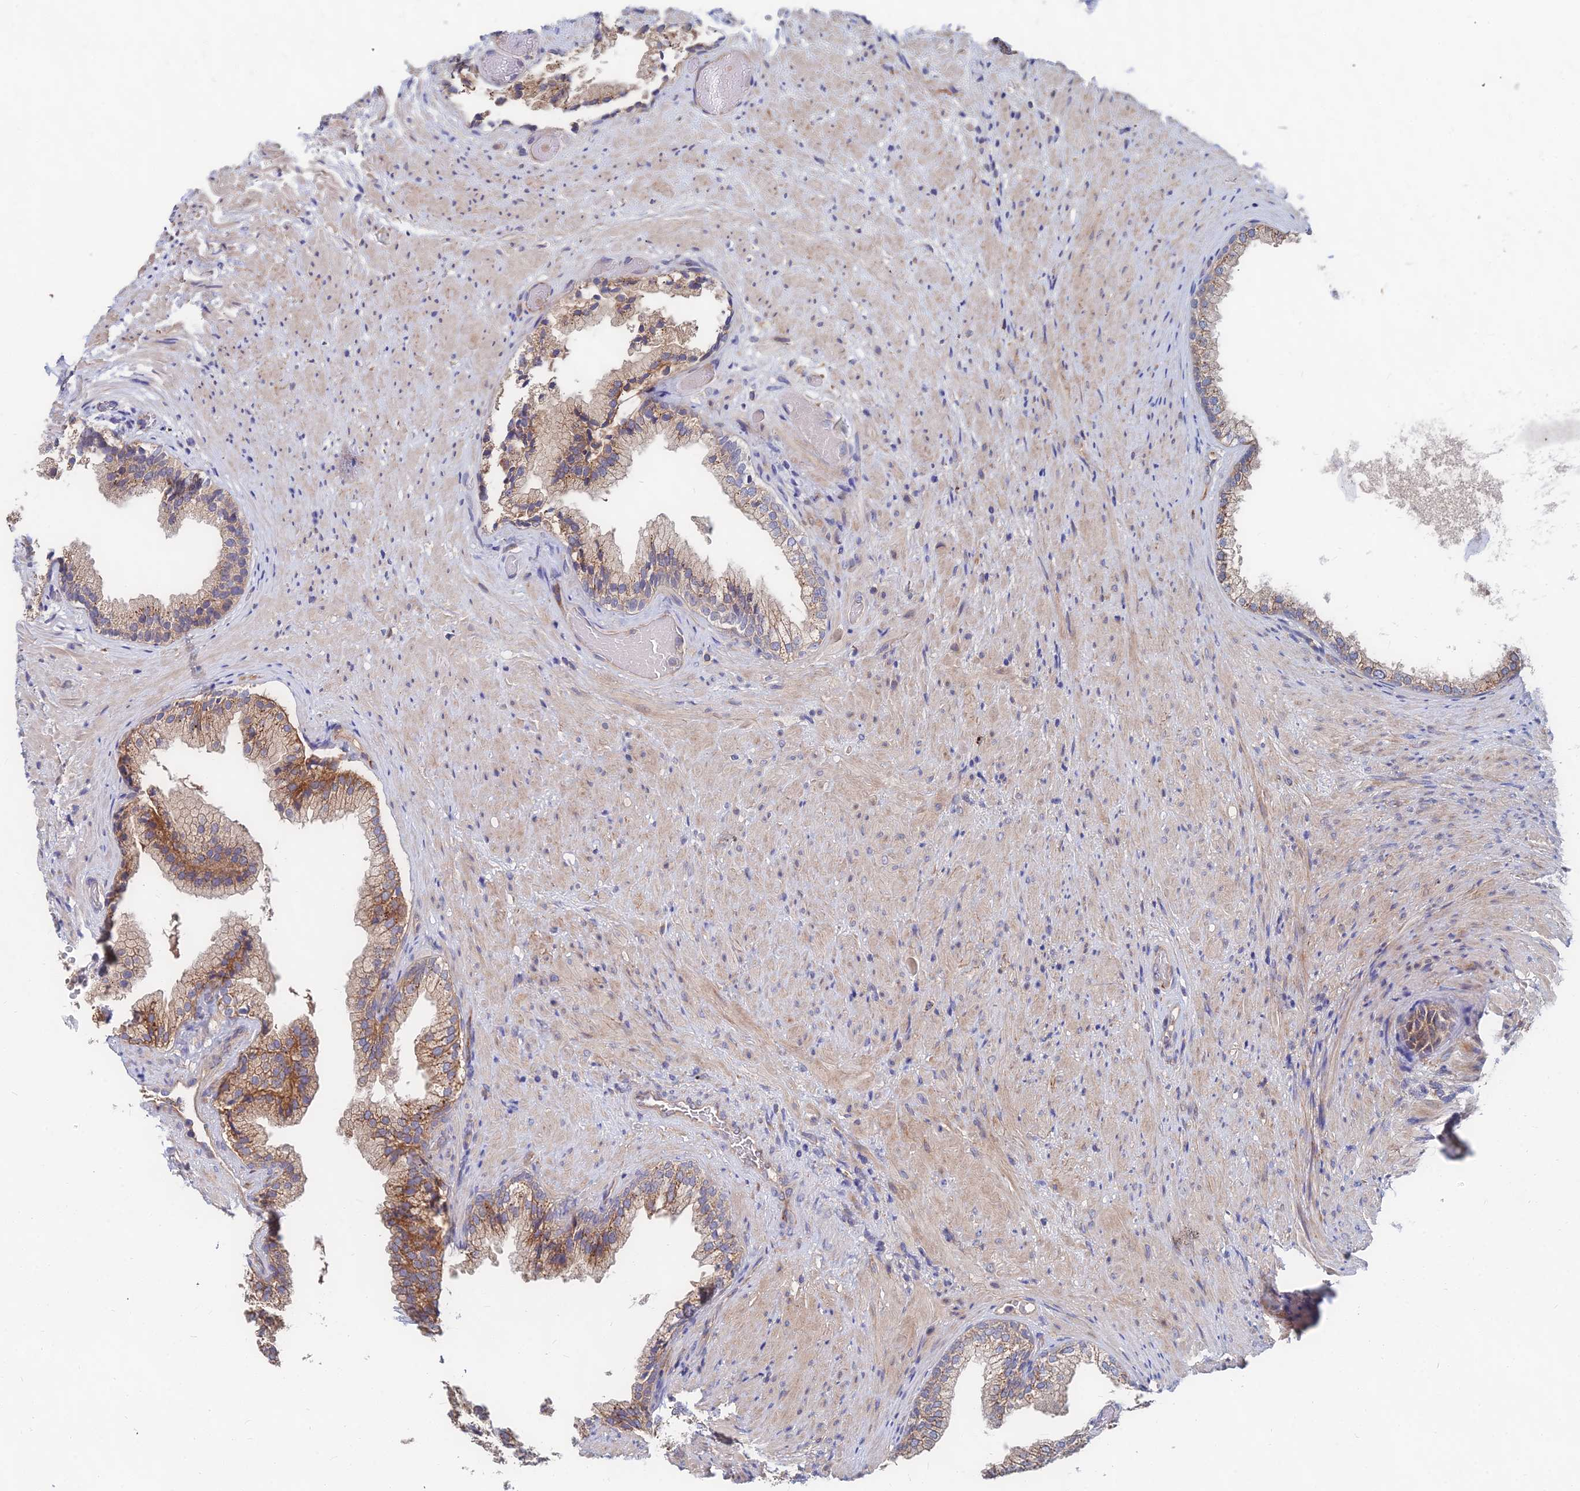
{"staining": {"intensity": "moderate", "quantity": ">75%", "location": "cytoplasmic/membranous"}, "tissue": "prostate", "cell_type": "Glandular cells", "image_type": "normal", "snomed": [{"axis": "morphology", "description": "Normal tissue, NOS"}, {"axis": "topography", "description": "Prostate"}], "caption": "A brown stain labels moderate cytoplasmic/membranous positivity of a protein in glandular cells of benign human prostate. The protein is stained brown, and the nuclei are stained in blue (DAB (3,3'-diaminobenzidine) IHC with brightfield microscopy, high magnification).", "gene": "CCZ1B", "patient": {"sex": "male", "age": 76}}